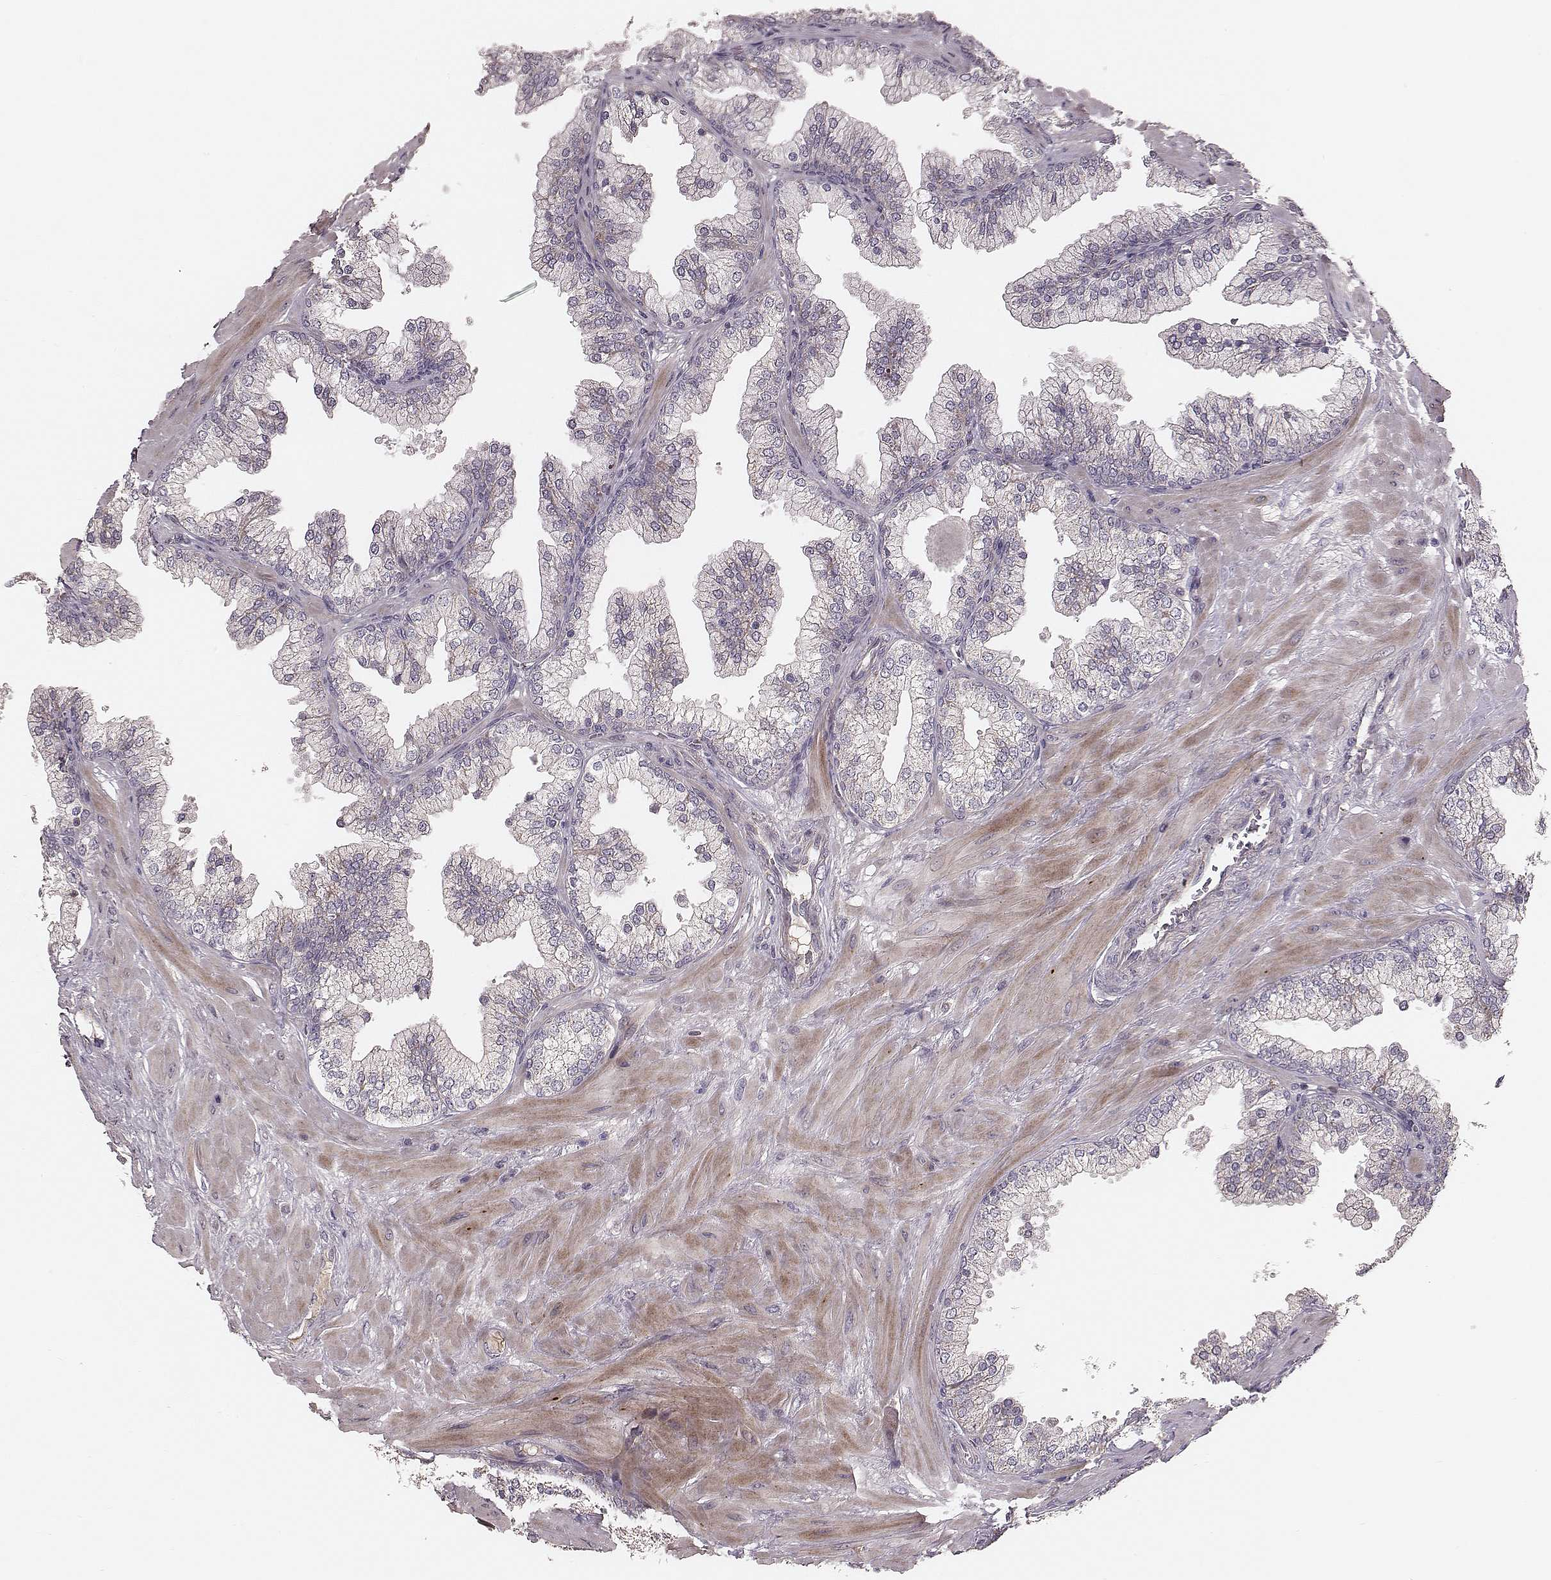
{"staining": {"intensity": "negative", "quantity": "none", "location": "none"}, "tissue": "prostate", "cell_type": "Glandular cells", "image_type": "normal", "snomed": [{"axis": "morphology", "description": "Normal tissue, NOS"}, {"axis": "topography", "description": "Prostate"}, {"axis": "topography", "description": "Peripheral nerve tissue"}], "caption": "Prostate stained for a protein using immunohistochemistry reveals no positivity glandular cells.", "gene": "MRPS27", "patient": {"sex": "male", "age": 61}}